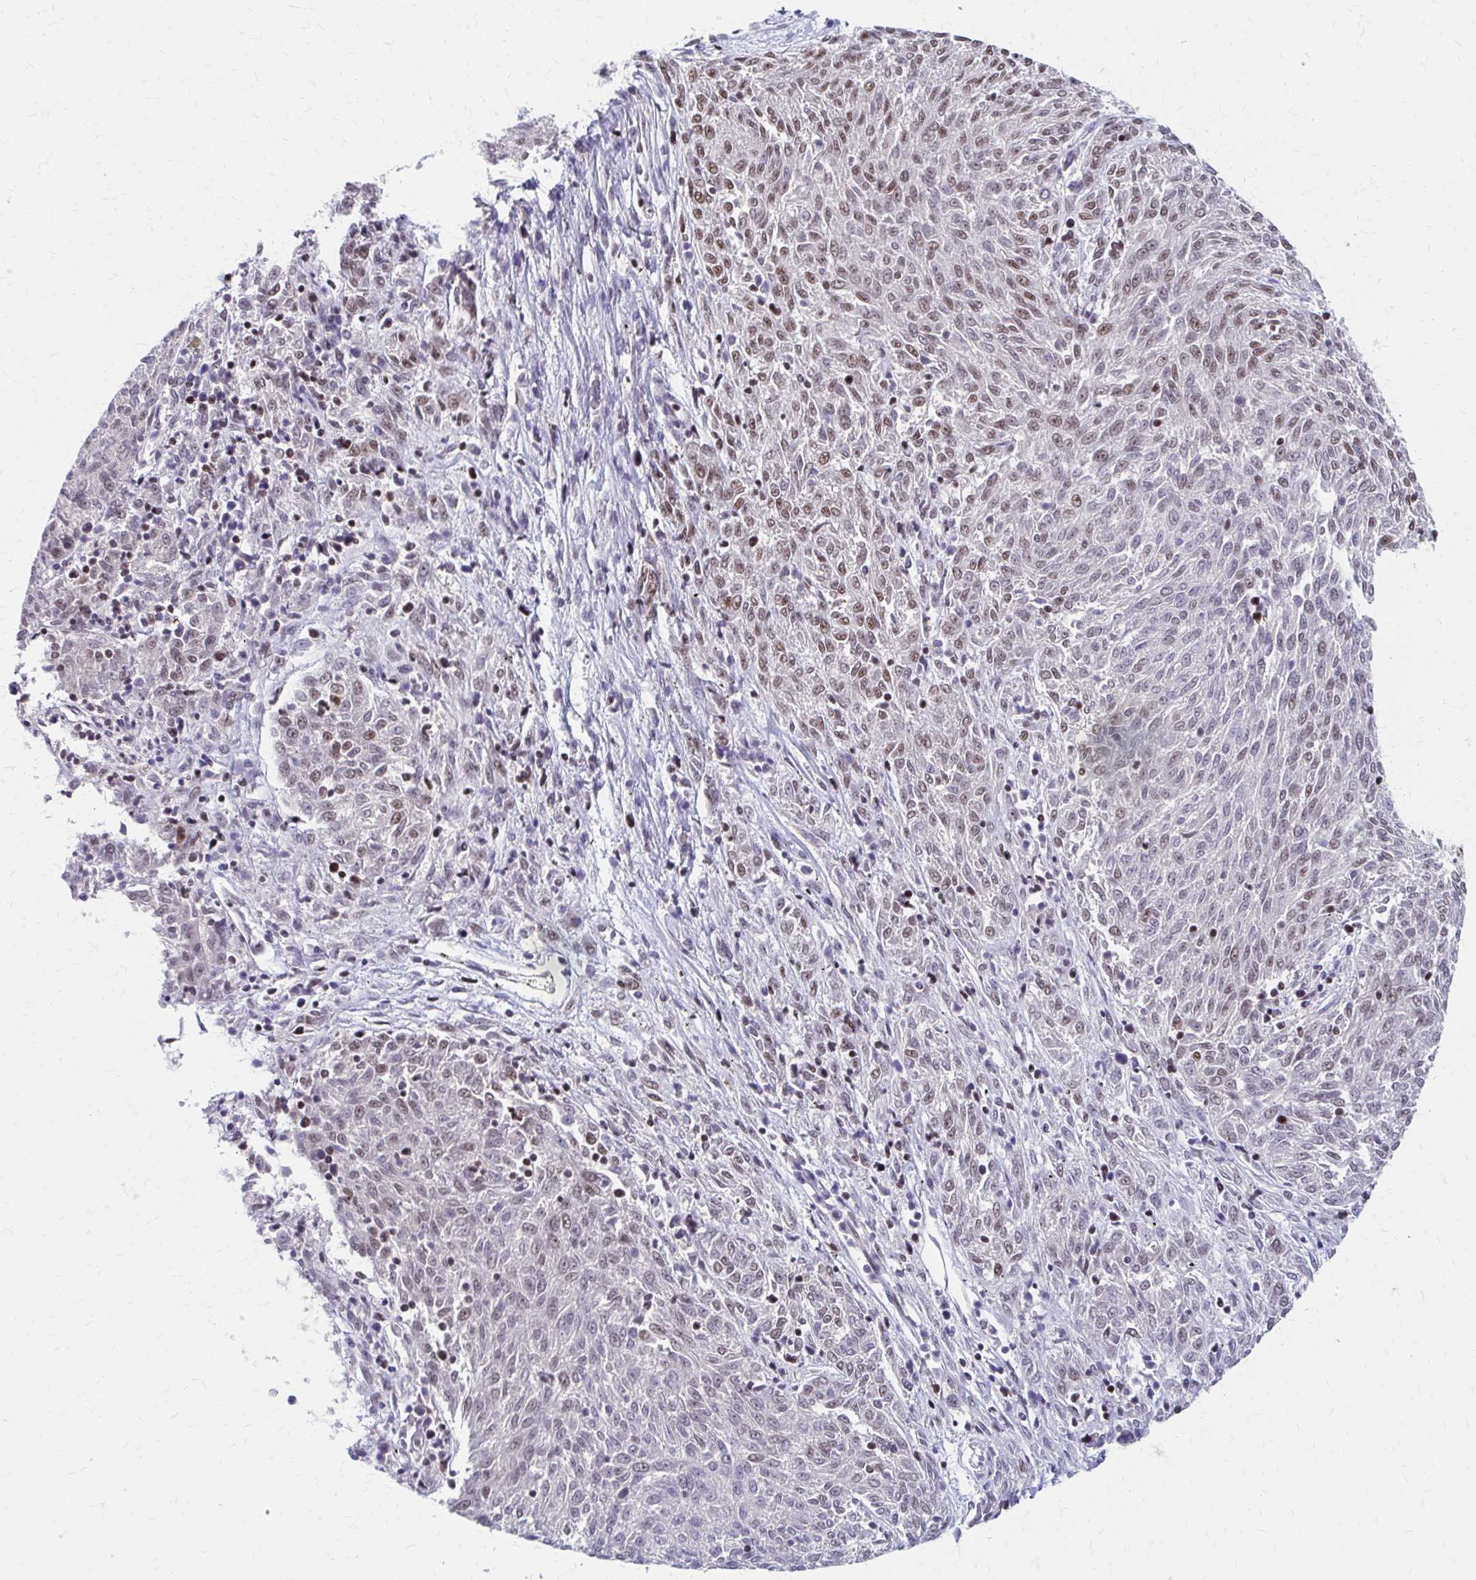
{"staining": {"intensity": "moderate", "quantity": "25%-75%", "location": "nuclear"}, "tissue": "melanoma", "cell_type": "Tumor cells", "image_type": "cancer", "snomed": [{"axis": "morphology", "description": "Malignant melanoma, NOS"}, {"axis": "topography", "description": "Skin"}], "caption": "Human melanoma stained with a protein marker displays moderate staining in tumor cells.", "gene": "CNKSR3", "patient": {"sex": "female", "age": 72}}